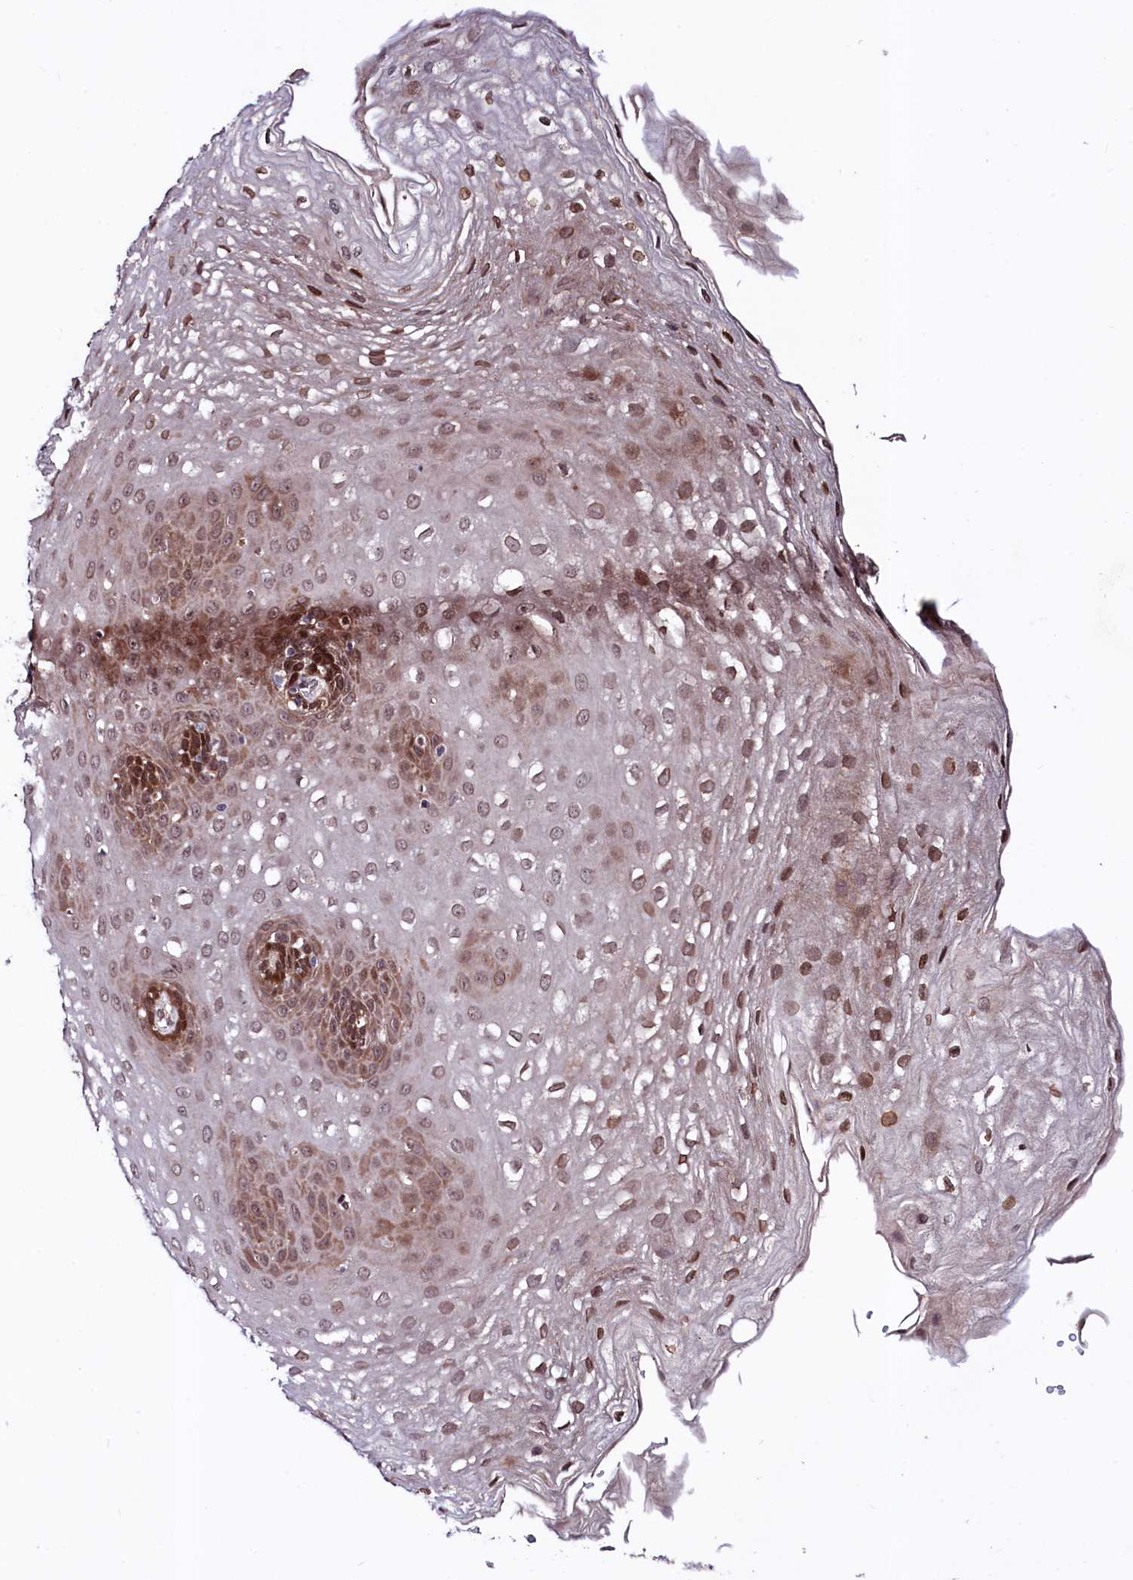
{"staining": {"intensity": "moderate", "quantity": "25%-75%", "location": "cytoplasmic/membranous,nuclear"}, "tissue": "esophagus", "cell_type": "Squamous epithelial cells", "image_type": "normal", "snomed": [{"axis": "morphology", "description": "Normal tissue, NOS"}, {"axis": "topography", "description": "Esophagus"}], "caption": "Brown immunohistochemical staining in unremarkable esophagus reveals moderate cytoplasmic/membranous,nuclear staining in approximately 25%-75% of squamous epithelial cells.", "gene": "C5orf15", "patient": {"sex": "female", "age": 66}}